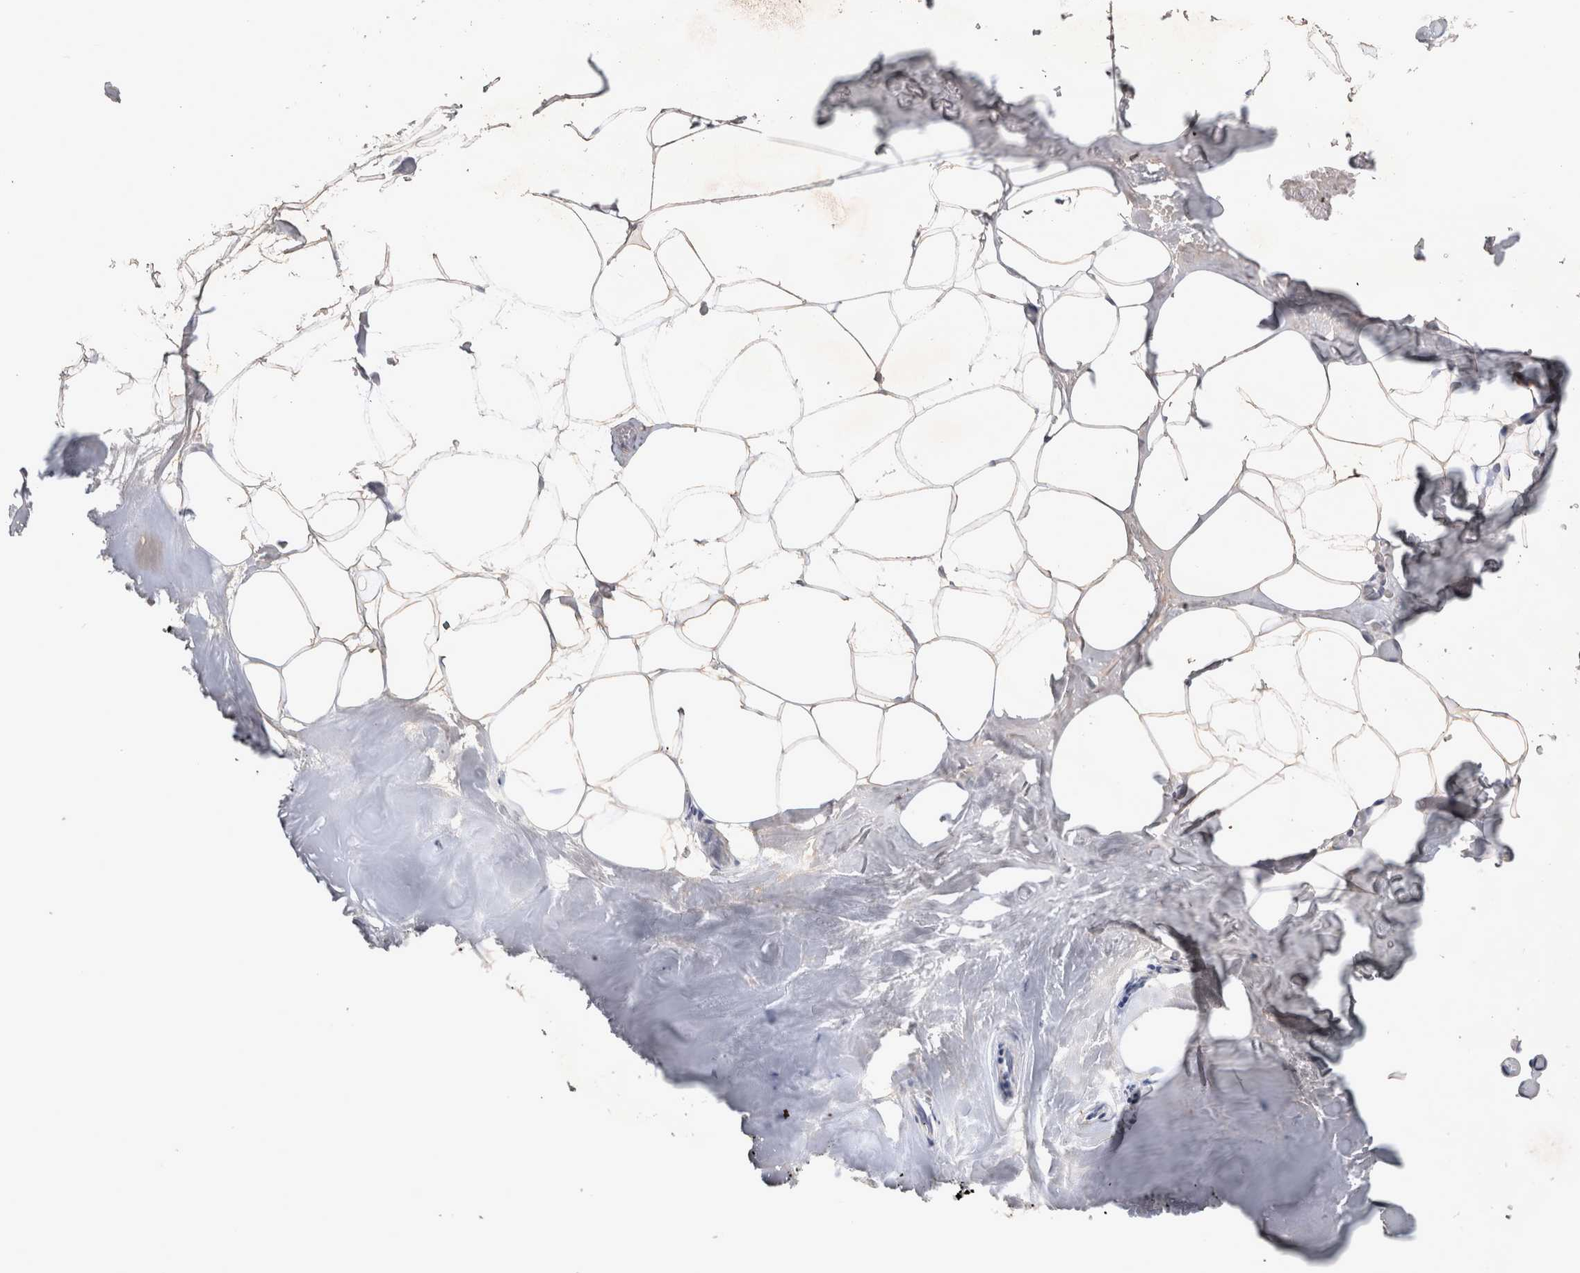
{"staining": {"intensity": "weak", "quantity": "25%-75%", "location": "cytoplasmic/membranous"}, "tissue": "adipose tissue", "cell_type": "Adipocytes", "image_type": "normal", "snomed": [{"axis": "morphology", "description": "Normal tissue, NOS"}, {"axis": "morphology", "description": "Fibrosis, NOS"}, {"axis": "topography", "description": "Breast"}, {"axis": "topography", "description": "Adipose tissue"}], "caption": "Brown immunohistochemical staining in benign human adipose tissue displays weak cytoplasmic/membranous expression in about 25%-75% of adipocytes.", "gene": "SRD5A3", "patient": {"sex": "female", "age": 39}}